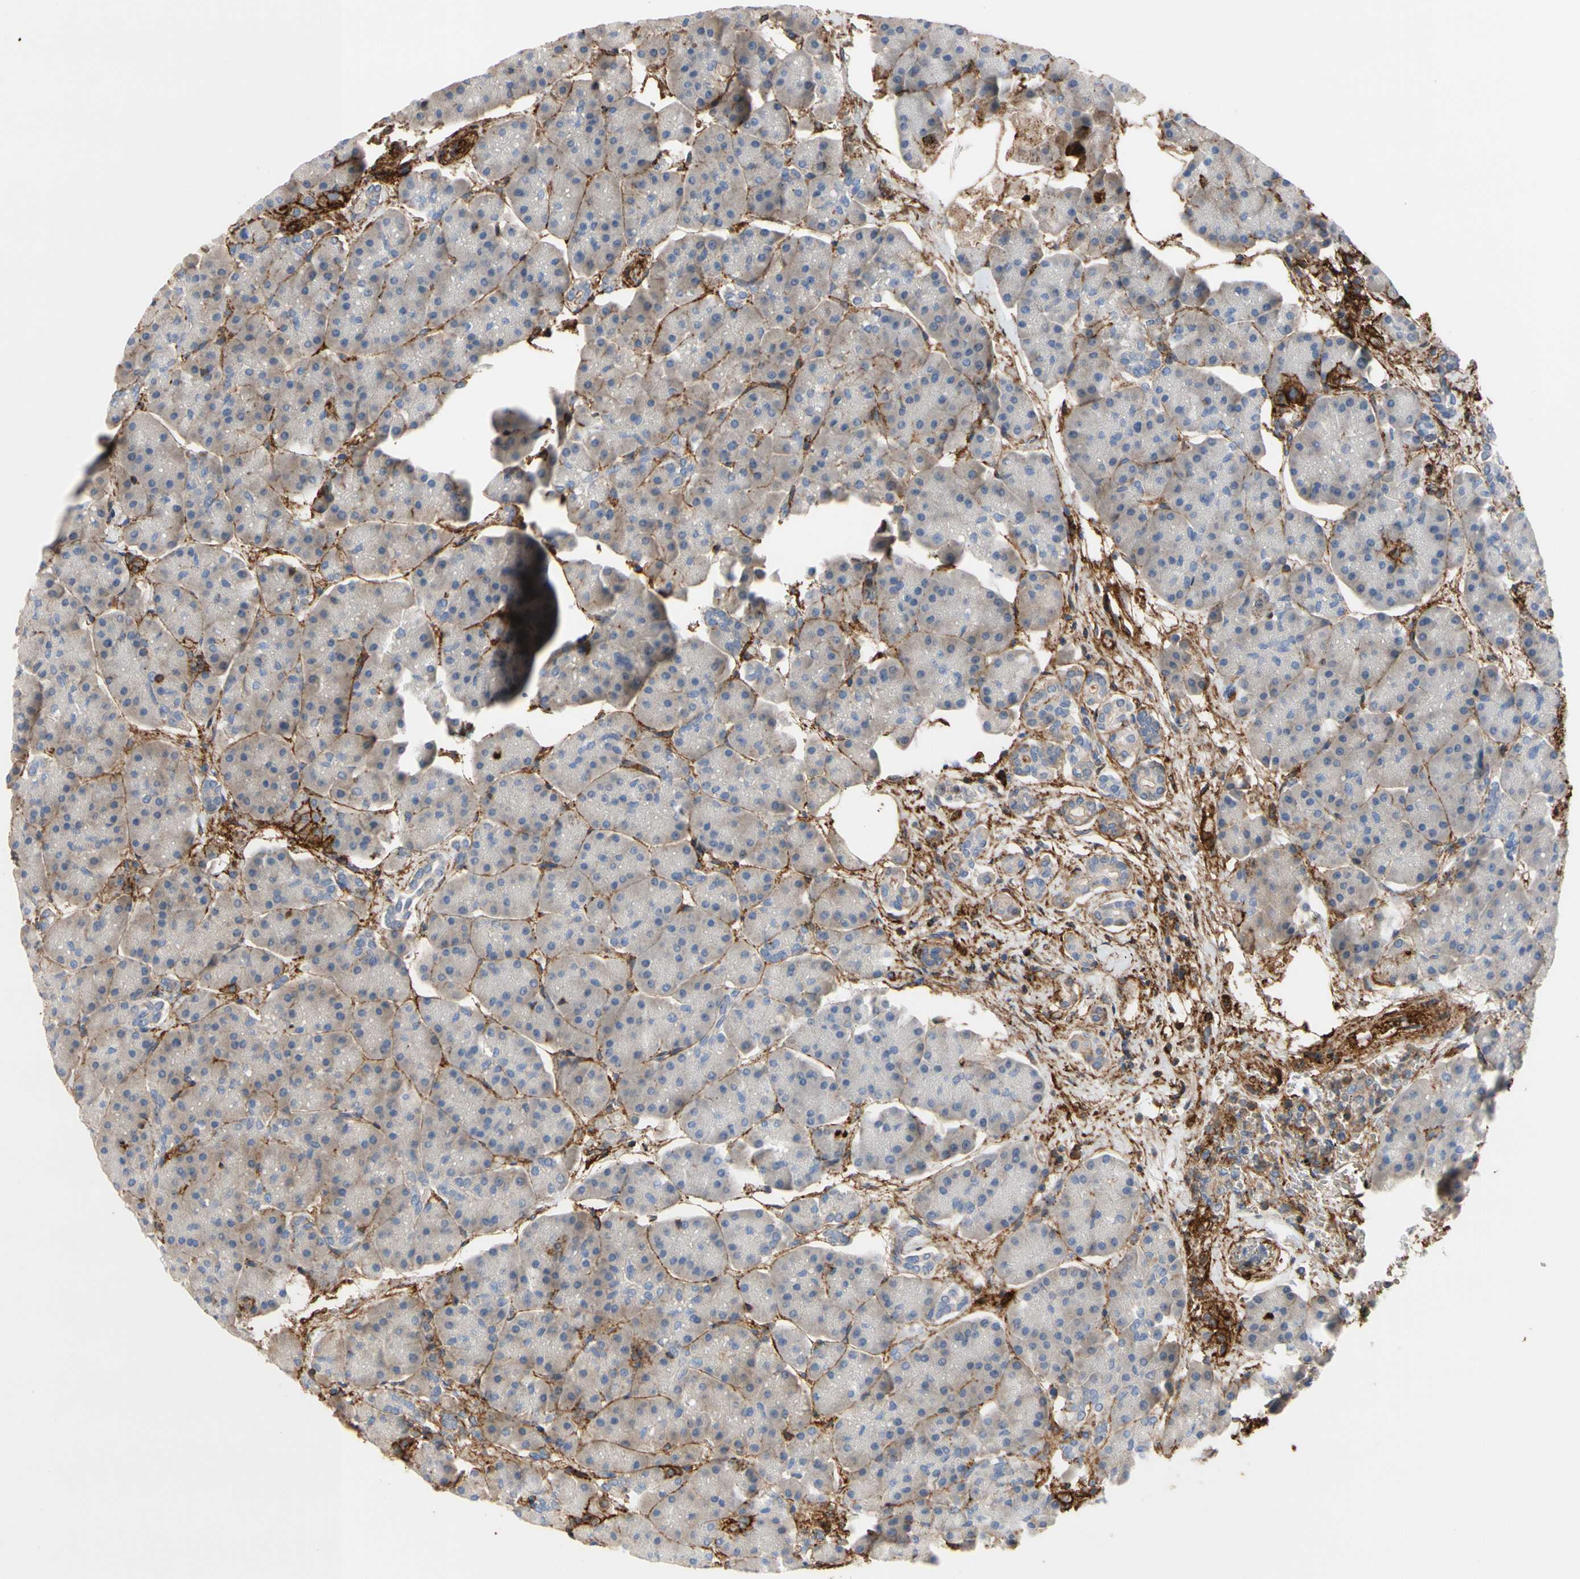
{"staining": {"intensity": "weak", "quantity": ">75%", "location": "cytoplasmic/membranous"}, "tissue": "pancreas", "cell_type": "Exocrine glandular cells", "image_type": "normal", "snomed": [{"axis": "morphology", "description": "Normal tissue, NOS"}, {"axis": "topography", "description": "Pancreas"}], "caption": "DAB immunohistochemical staining of normal human pancreas shows weak cytoplasmic/membranous protein expression in approximately >75% of exocrine glandular cells.", "gene": "ANXA6", "patient": {"sex": "female", "age": 70}}